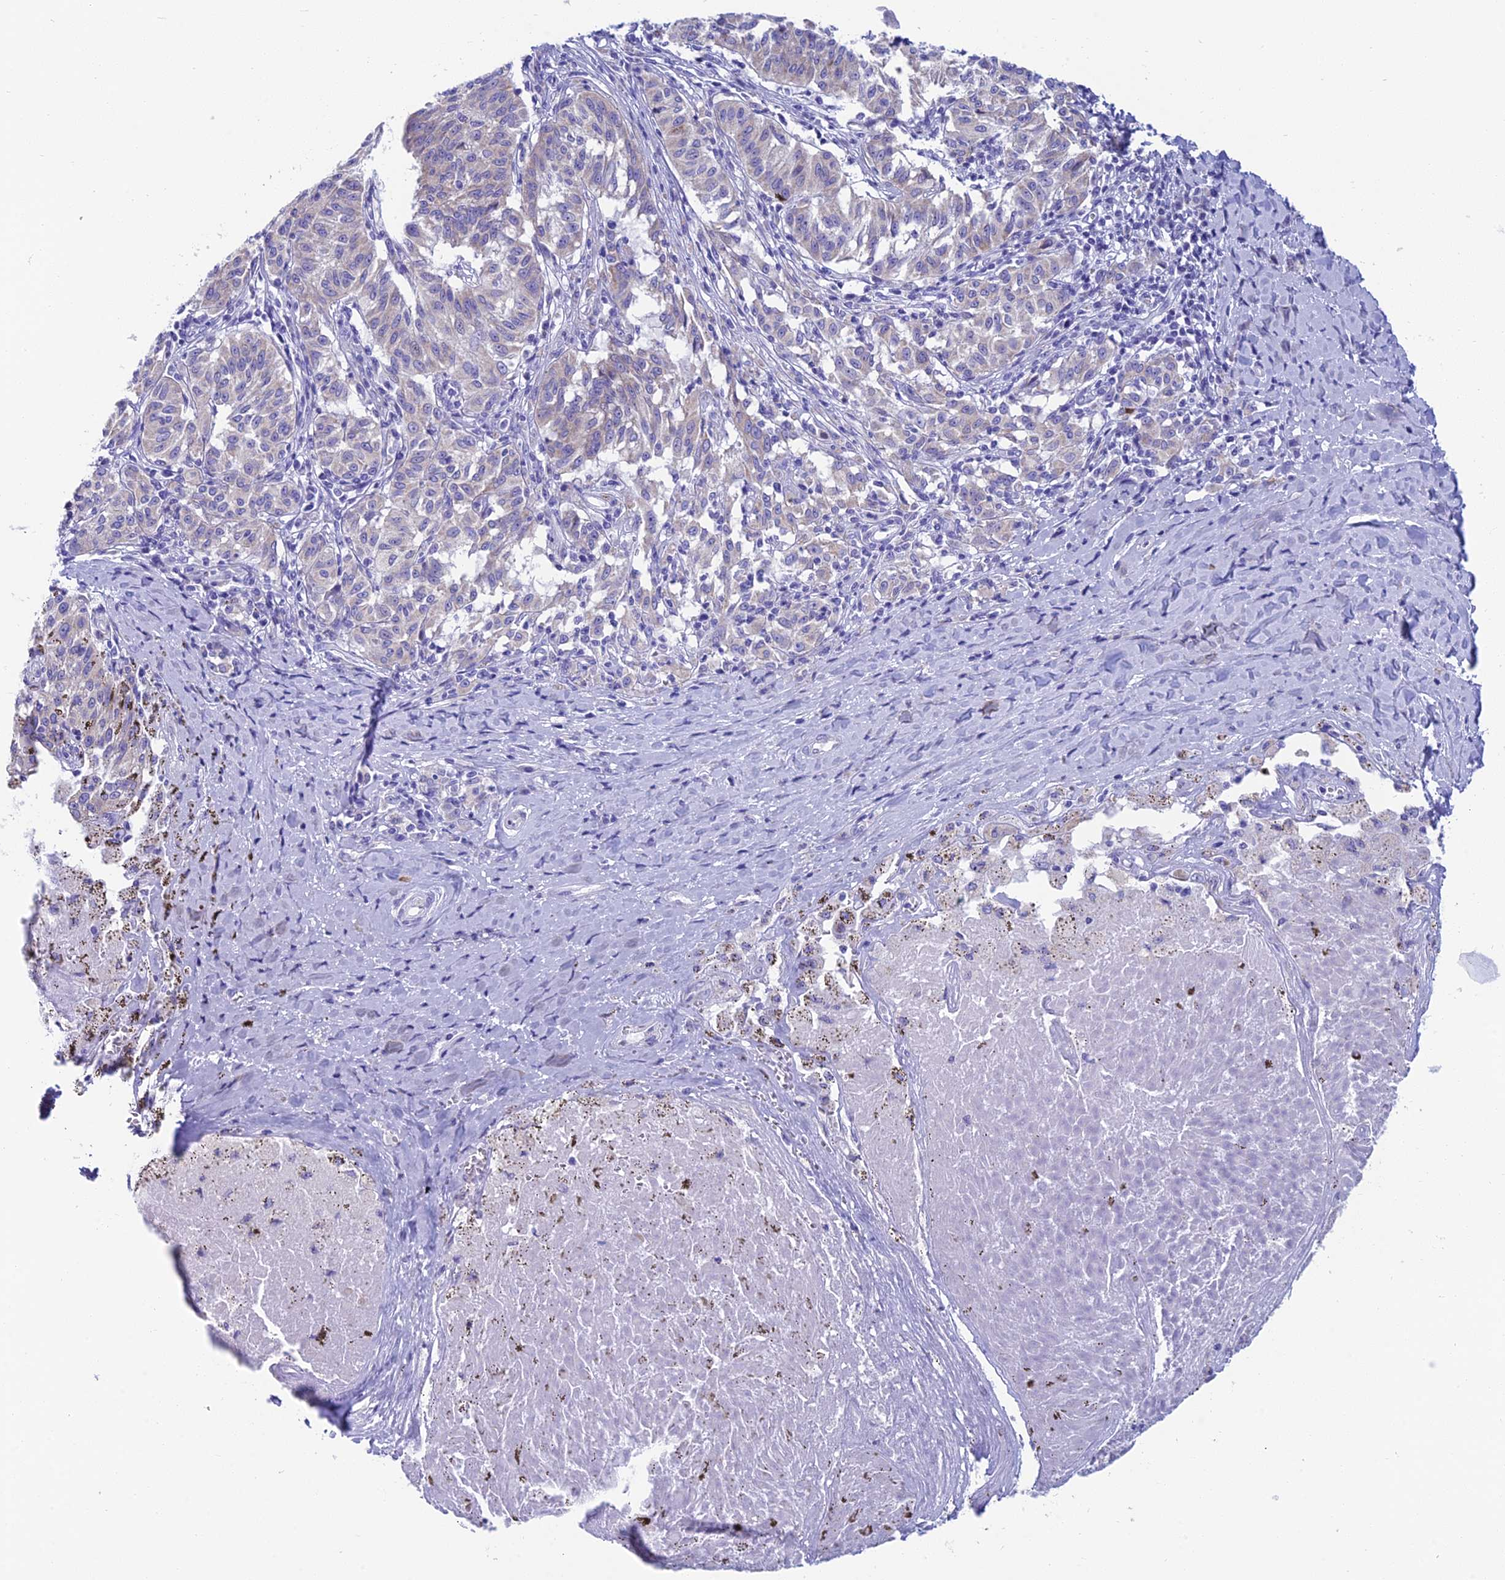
{"staining": {"intensity": "negative", "quantity": "none", "location": "none"}, "tissue": "melanoma", "cell_type": "Tumor cells", "image_type": "cancer", "snomed": [{"axis": "morphology", "description": "Malignant melanoma, NOS"}, {"axis": "topography", "description": "Skin"}], "caption": "Immunohistochemistry (IHC) of human malignant melanoma demonstrates no positivity in tumor cells.", "gene": "REEP4", "patient": {"sex": "female", "age": 72}}